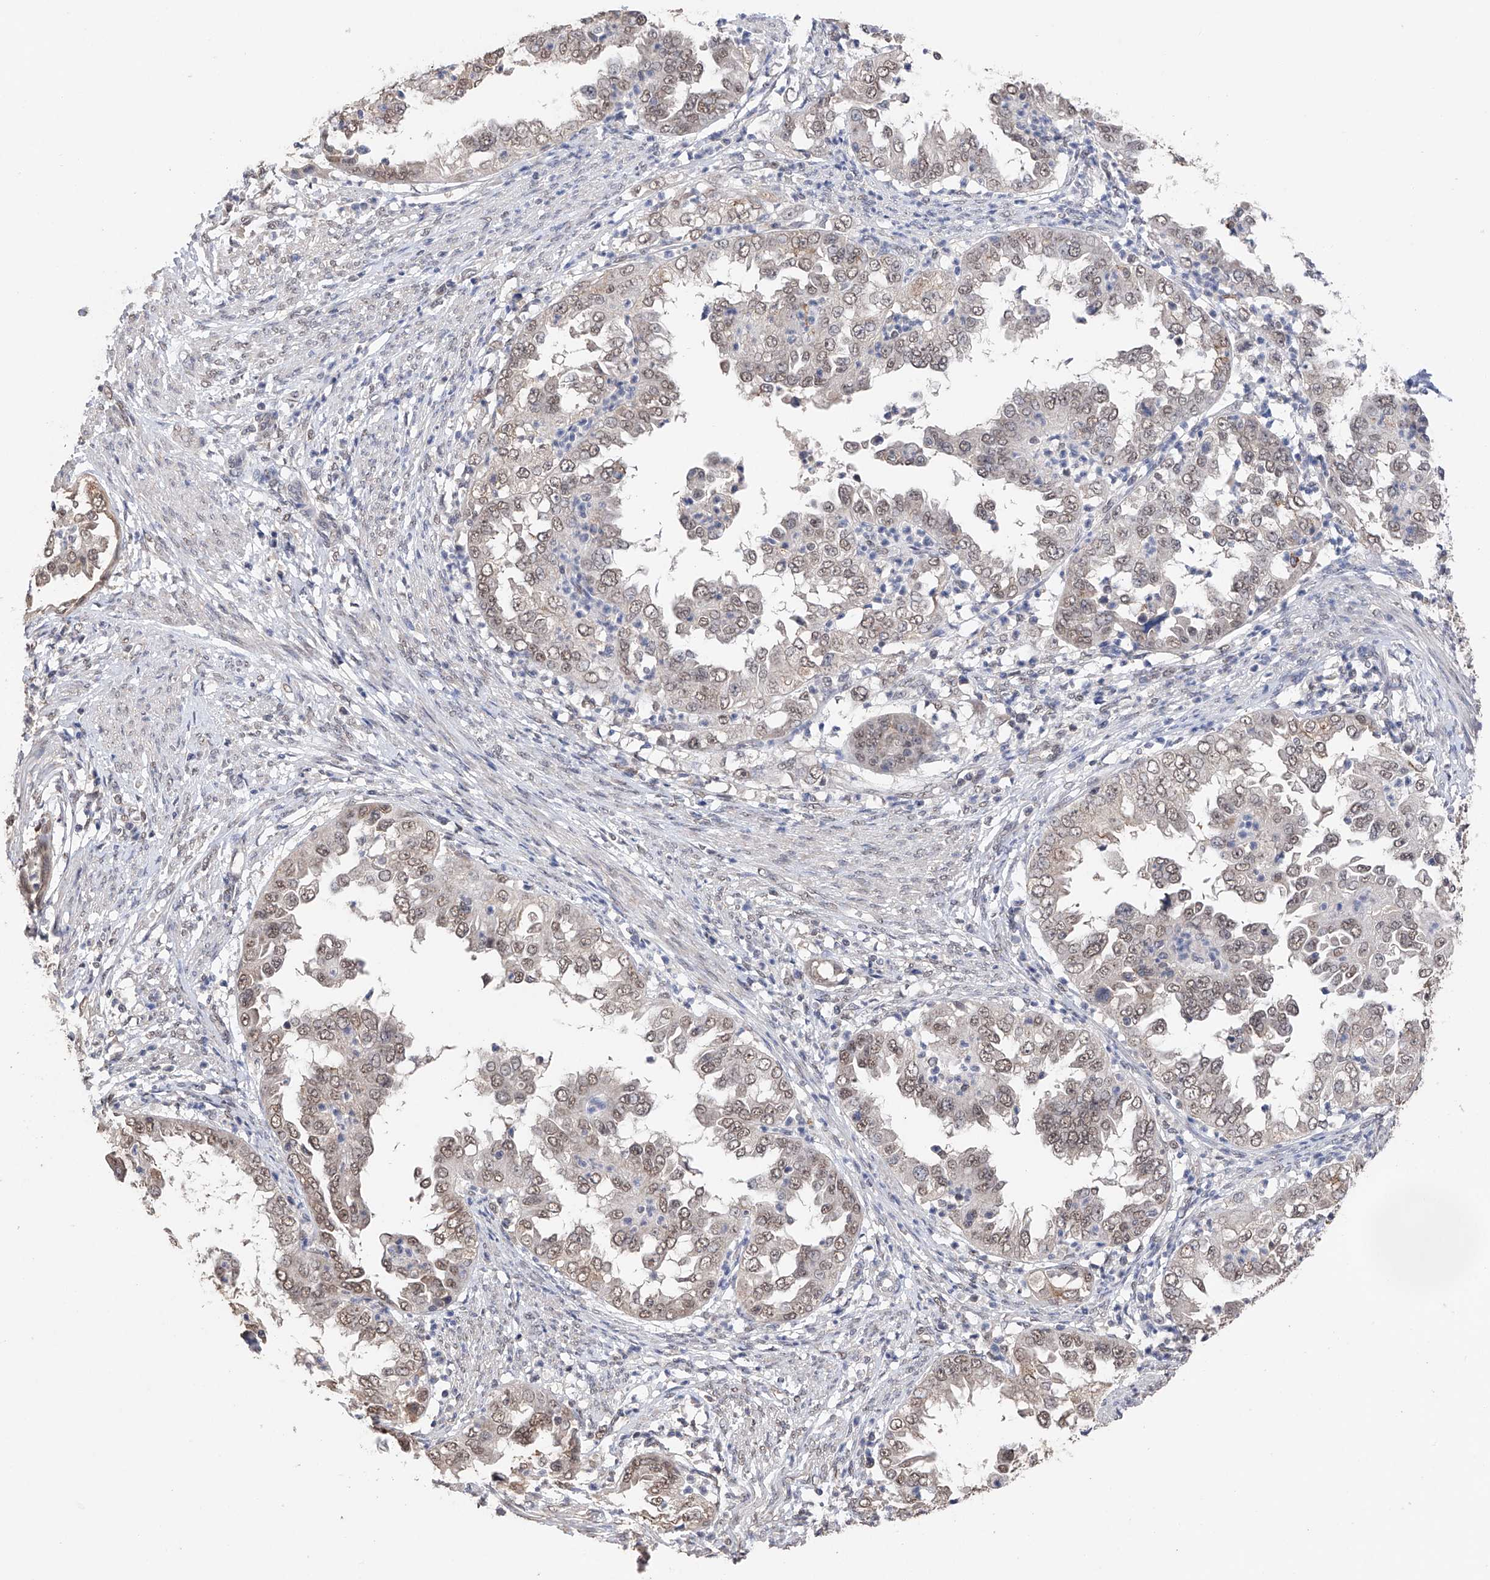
{"staining": {"intensity": "weak", "quantity": ">75%", "location": "nuclear"}, "tissue": "endometrial cancer", "cell_type": "Tumor cells", "image_type": "cancer", "snomed": [{"axis": "morphology", "description": "Adenocarcinoma, NOS"}, {"axis": "topography", "description": "Endometrium"}], "caption": "Immunohistochemistry (IHC) (DAB) staining of human endometrial adenocarcinoma demonstrates weak nuclear protein expression in about >75% of tumor cells.", "gene": "DMAP1", "patient": {"sex": "female", "age": 85}}